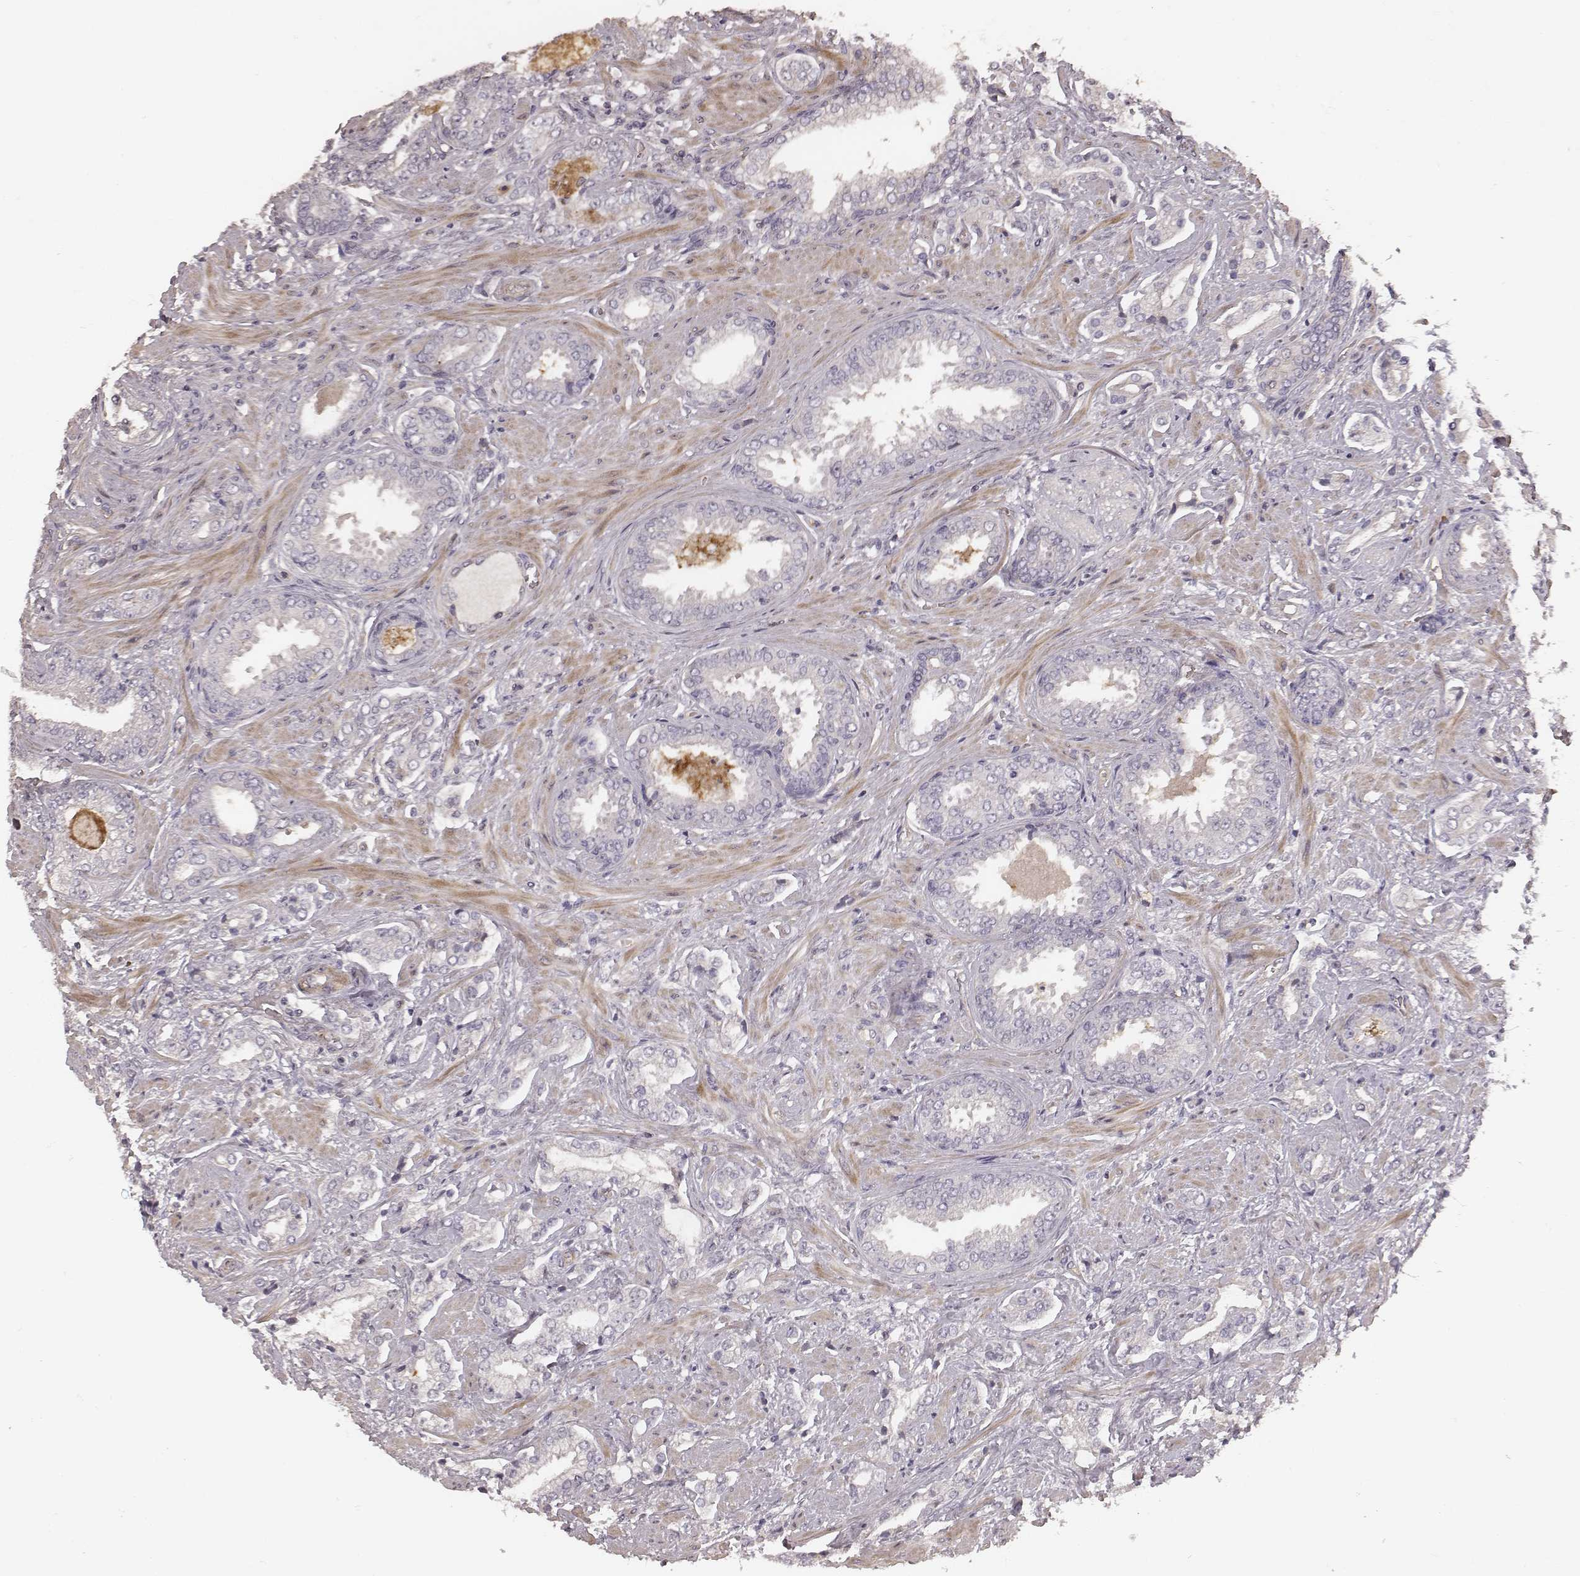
{"staining": {"intensity": "negative", "quantity": "none", "location": "none"}, "tissue": "prostate cancer", "cell_type": "Tumor cells", "image_type": "cancer", "snomed": [{"axis": "morphology", "description": "Adenocarcinoma, Low grade"}, {"axis": "topography", "description": "Prostate"}], "caption": "A high-resolution micrograph shows IHC staining of adenocarcinoma (low-grade) (prostate), which exhibits no significant expression in tumor cells.", "gene": "OTOGL", "patient": {"sex": "male", "age": 61}}